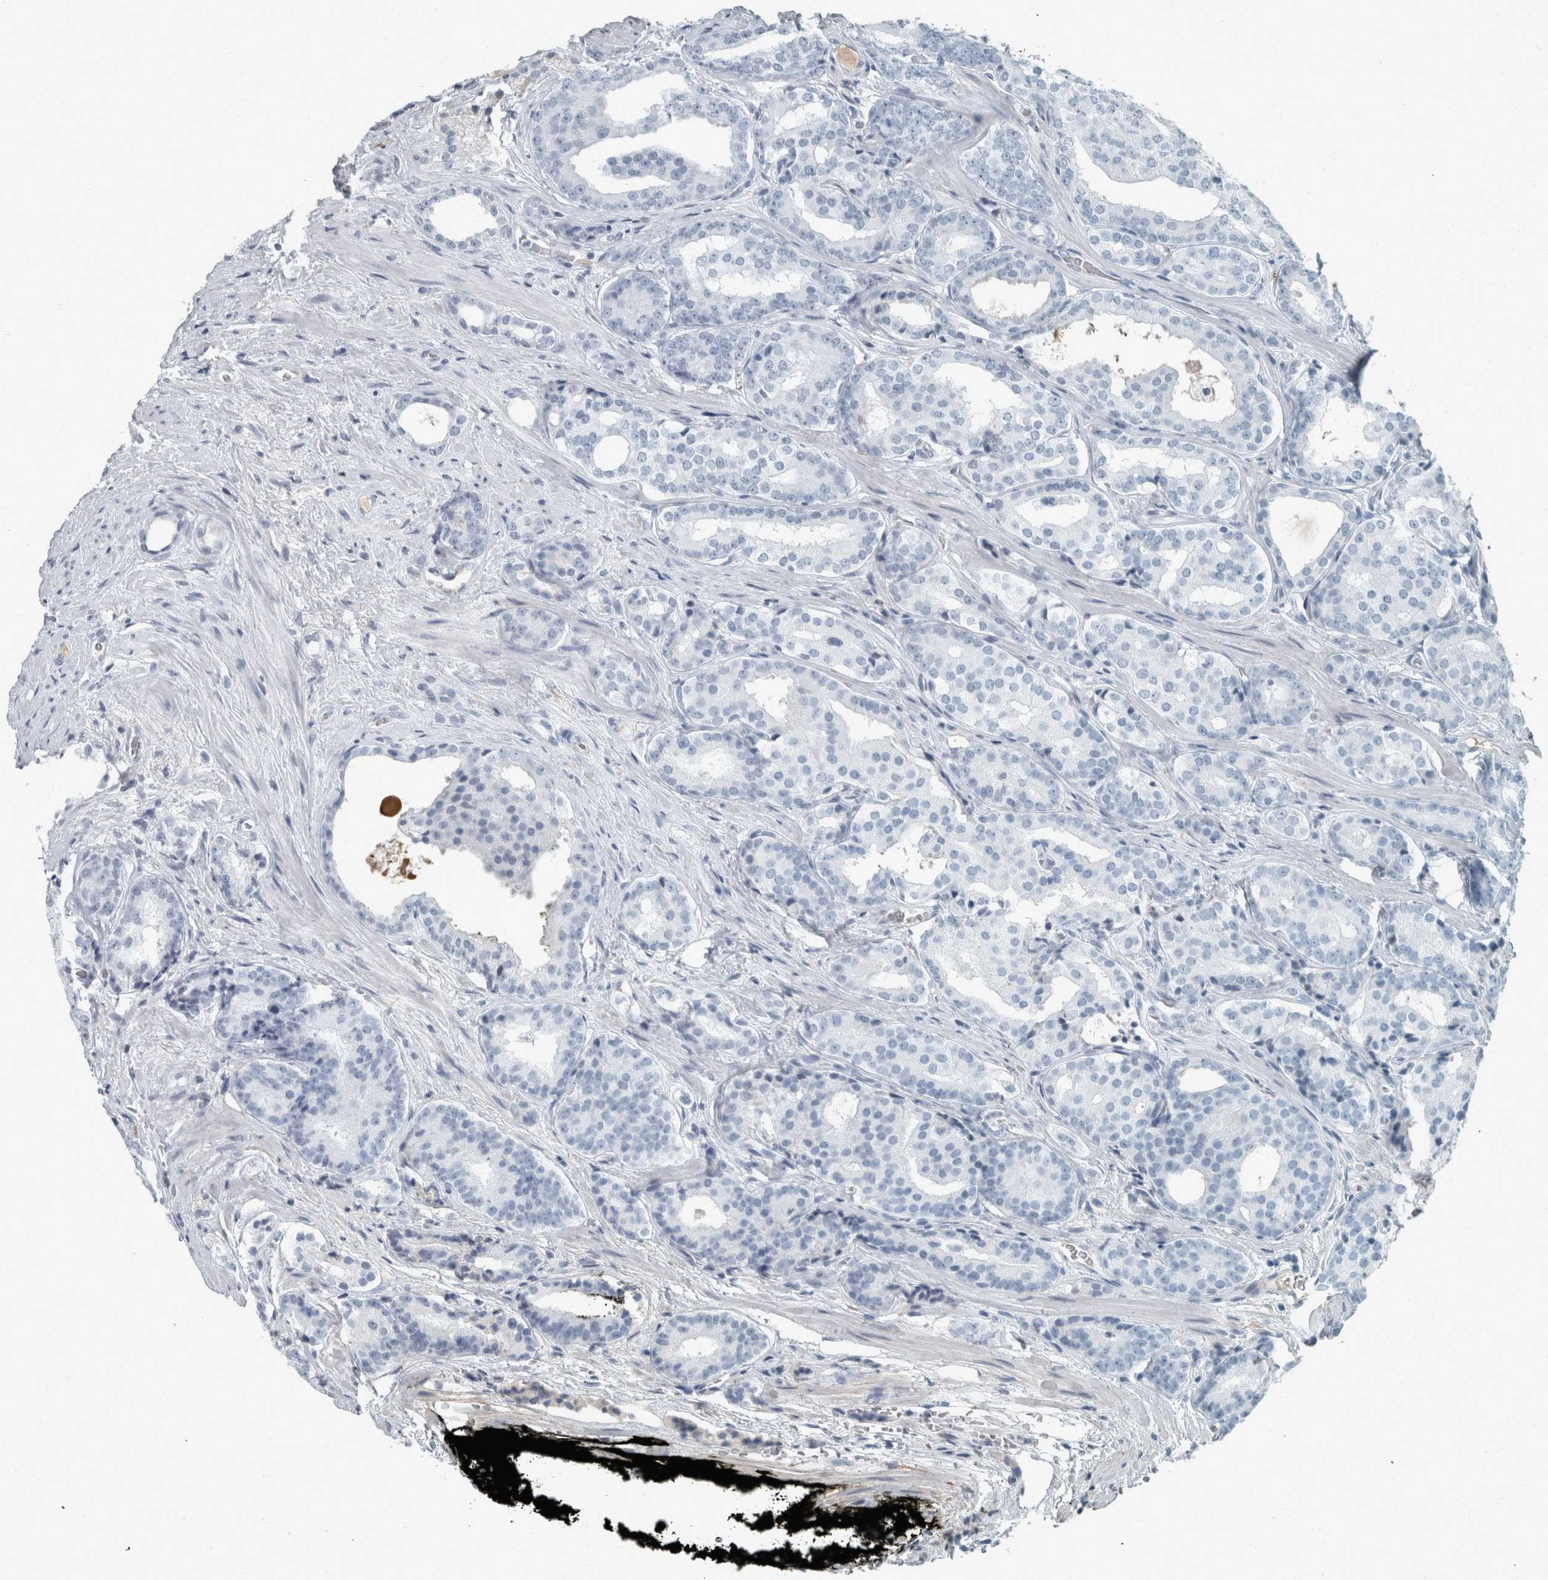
{"staining": {"intensity": "negative", "quantity": "none", "location": "none"}, "tissue": "prostate cancer", "cell_type": "Tumor cells", "image_type": "cancer", "snomed": [{"axis": "morphology", "description": "Adenocarcinoma, High grade"}, {"axis": "topography", "description": "Prostate"}], "caption": "Immunohistochemistry micrograph of prostate high-grade adenocarcinoma stained for a protein (brown), which exhibits no positivity in tumor cells. Brightfield microscopy of immunohistochemistry (IHC) stained with DAB (brown) and hematoxylin (blue), captured at high magnification.", "gene": "CHL1", "patient": {"sex": "male", "age": 71}}